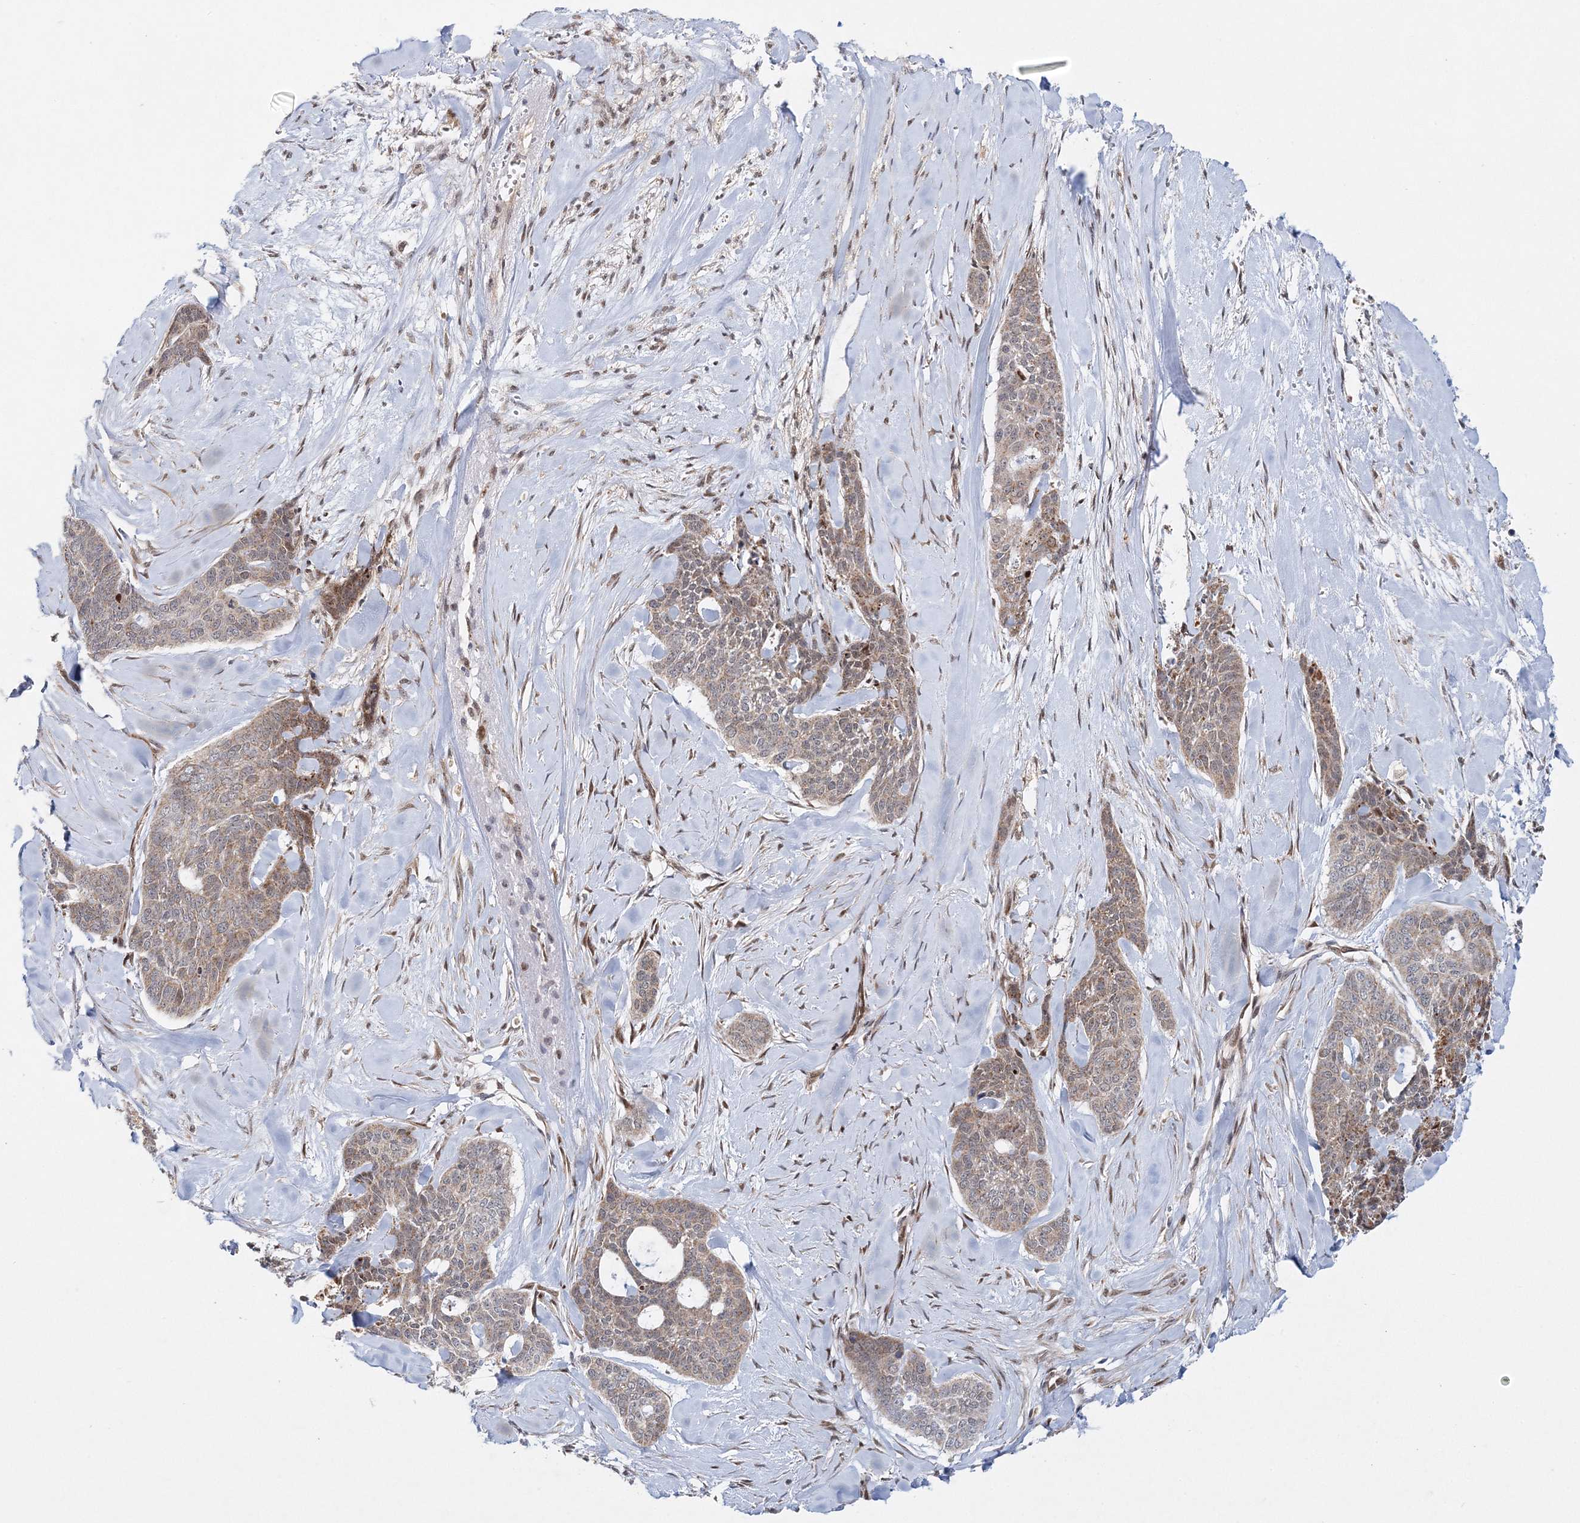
{"staining": {"intensity": "weak", "quantity": ">75%", "location": "cytoplasmic/membranous"}, "tissue": "skin cancer", "cell_type": "Tumor cells", "image_type": "cancer", "snomed": [{"axis": "morphology", "description": "Basal cell carcinoma"}, {"axis": "topography", "description": "Skin"}], "caption": "An immunohistochemistry micrograph of tumor tissue is shown. Protein staining in brown highlights weak cytoplasmic/membranous positivity in skin cancer within tumor cells.", "gene": "RAB11FIP2", "patient": {"sex": "female", "age": 64}}